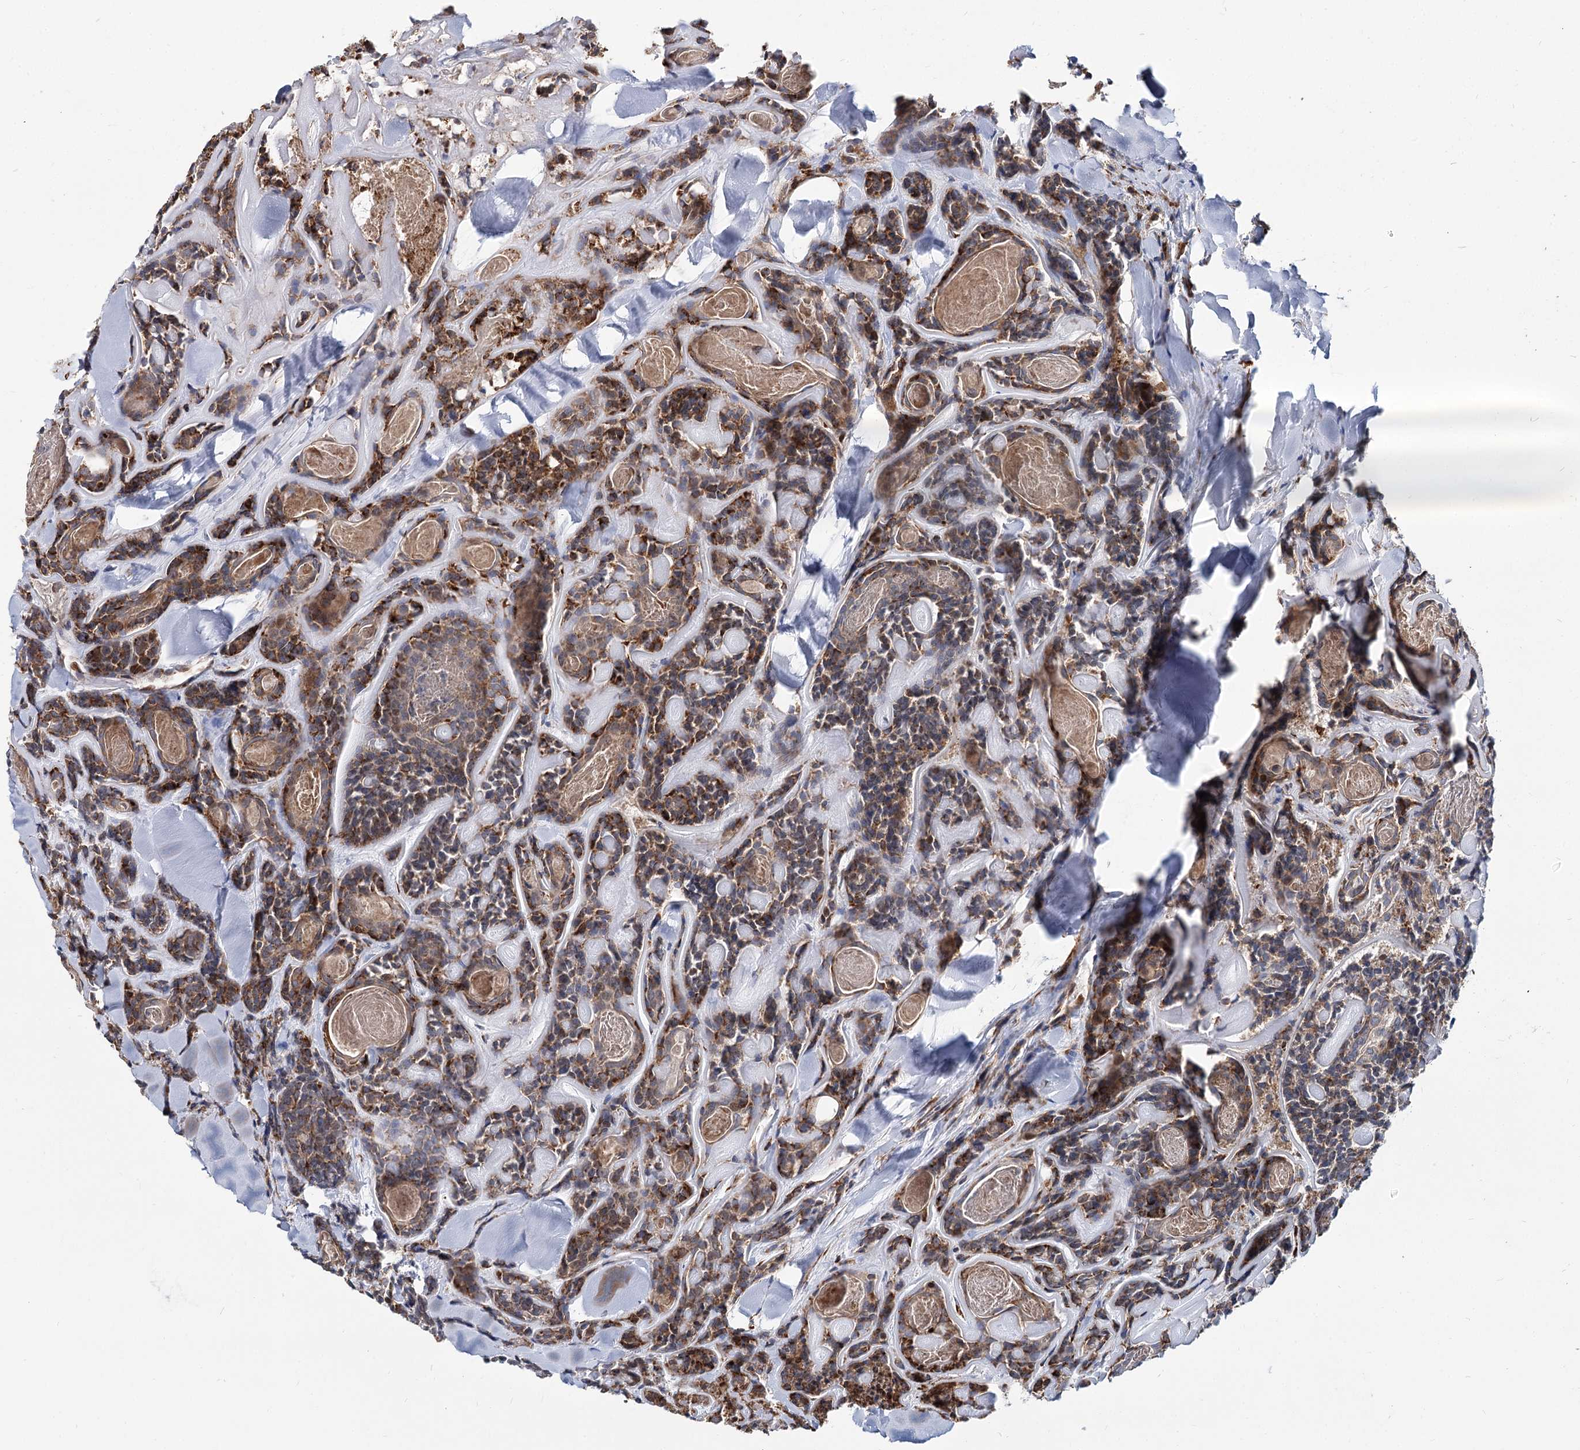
{"staining": {"intensity": "moderate", "quantity": ">75%", "location": "cytoplasmic/membranous"}, "tissue": "head and neck cancer", "cell_type": "Tumor cells", "image_type": "cancer", "snomed": [{"axis": "morphology", "description": "Adenocarcinoma, NOS"}, {"axis": "topography", "description": "Salivary gland"}, {"axis": "topography", "description": "Head-Neck"}], "caption": "The histopathology image demonstrates a brown stain indicating the presence of a protein in the cytoplasmic/membranous of tumor cells in head and neck adenocarcinoma. (DAB IHC with brightfield microscopy, high magnification).", "gene": "SPART", "patient": {"sex": "female", "age": 63}}